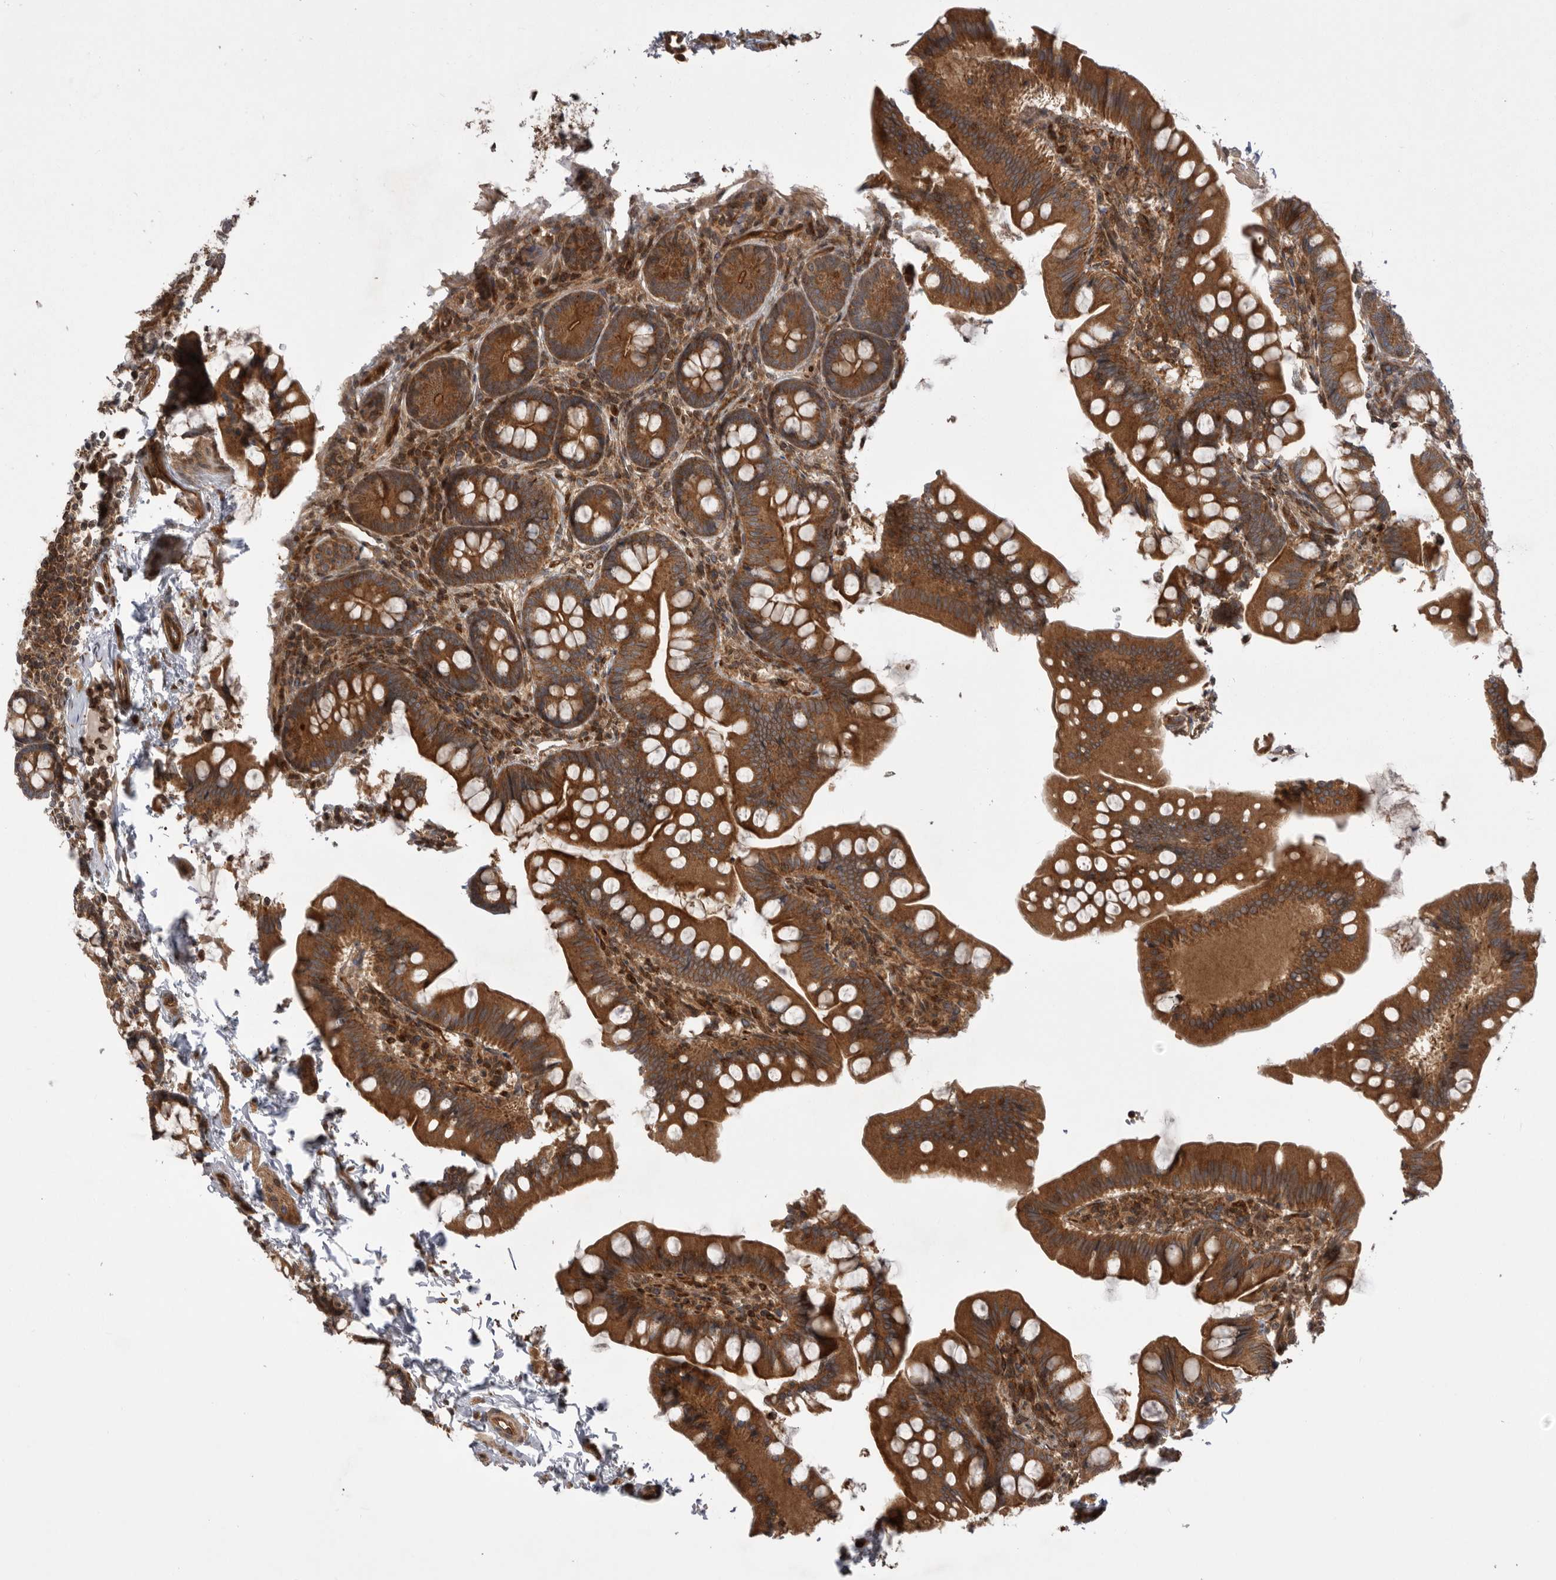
{"staining": {"intensity": "strong", "quantity": ">75%", "location": "cytoplasmic/membranous"}, "tissue": "small intestine", "cell_type": "Glandular cells", "image_type": "normal", "snomed": [{"axis": "morphology", "description": "Normal tissue, NOS"}, {"axis": "topography", "description": "Small intestine"}], "caption": "Immunohistochemistry of unremarkable small intestine demonstrates high levels of strong cytoplasmic/membranous positivity in approximately >75% of glandular cells.", "gene": "DHDDS", "patient": {"sex": "male", "age": 7}}